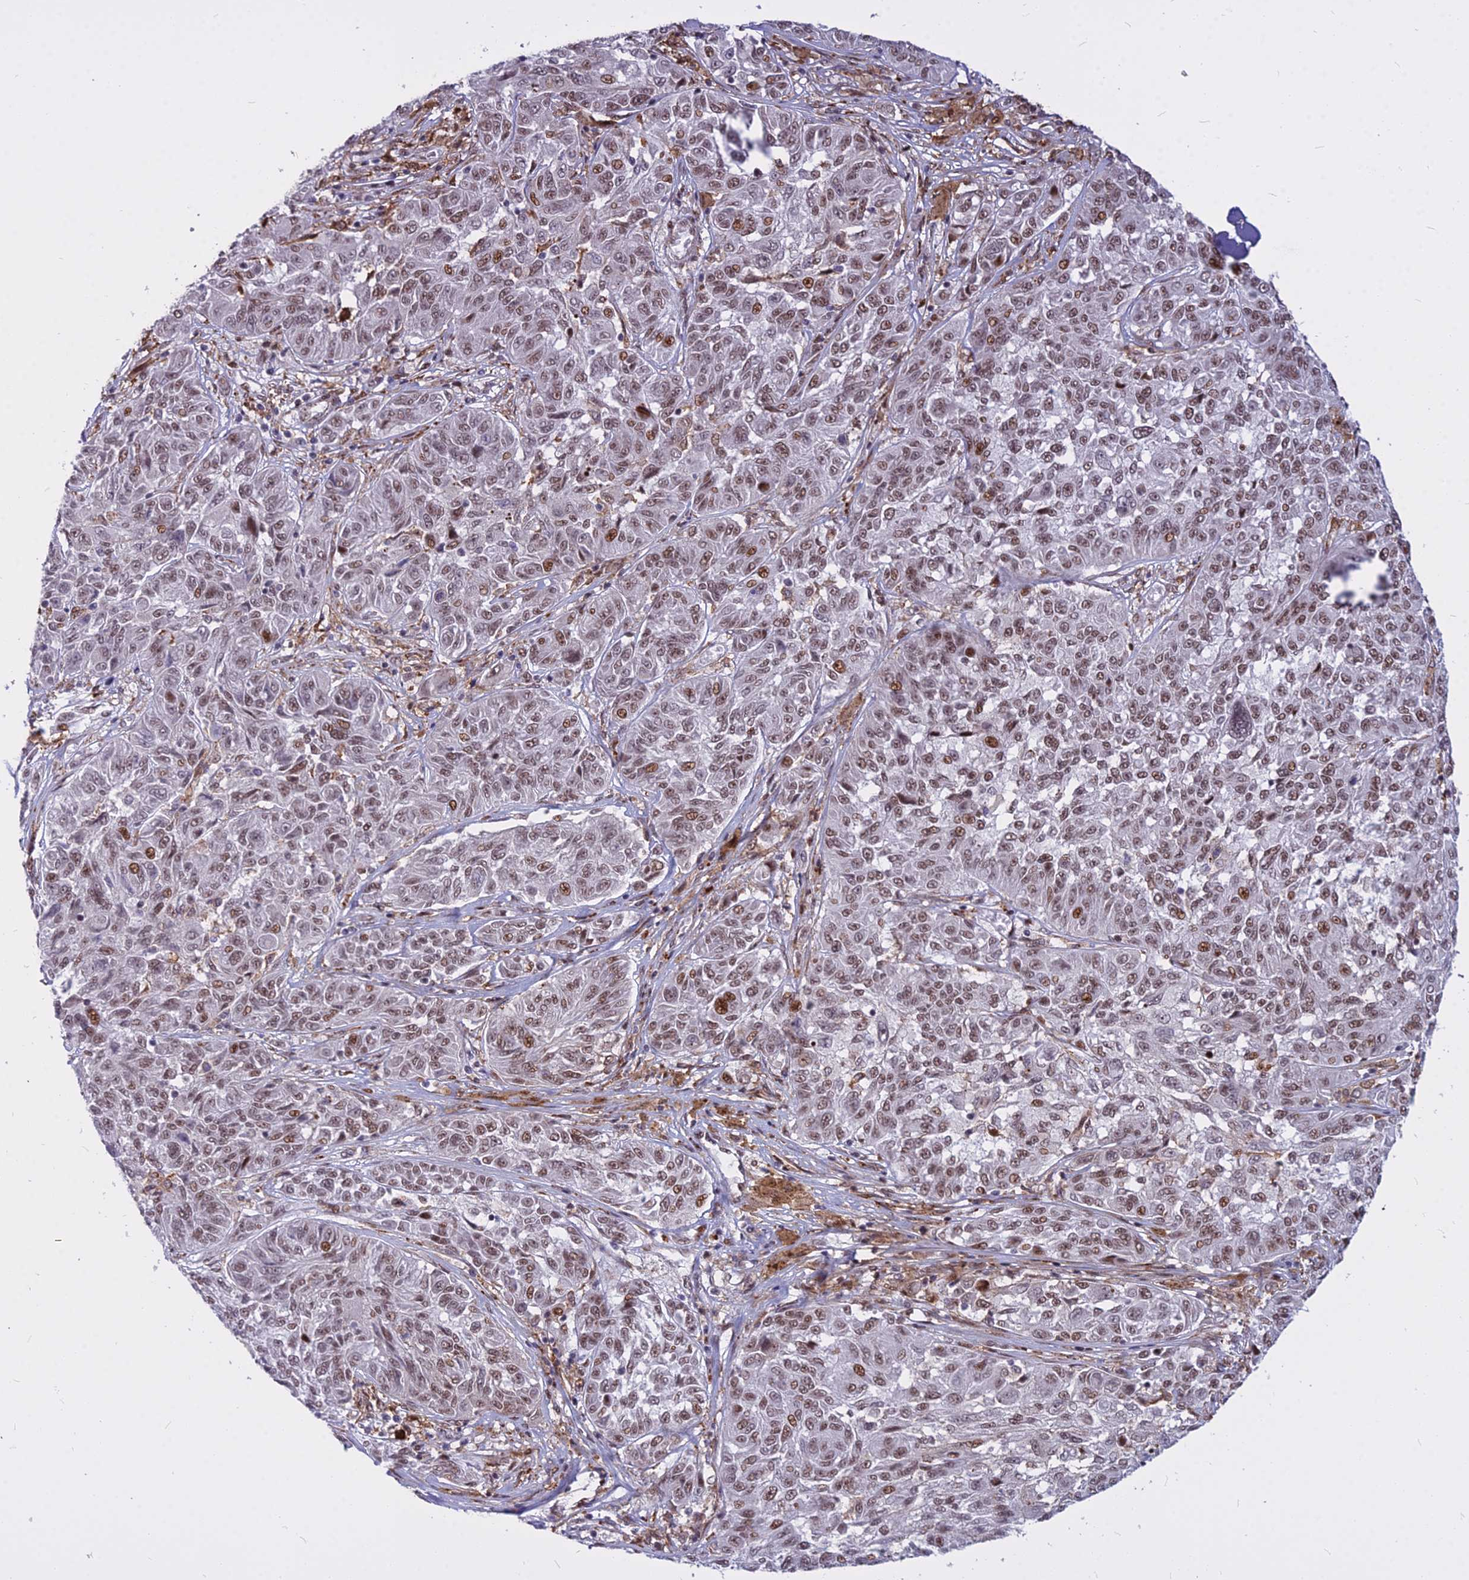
{"staining": {"intensity": "moderate", "quantity": ">75%", "location": "cytoplasmic/membranous,nuclear"}, "tissue": "melanoma", "cell_type": "Tumor cells", "image_type": "cancer", "snomed": [{"axis": "morphology", "description": "Malignant melanoma, NOS"}, {"axis": "topography", "description": "Skin"}], "caption": "Immunohistochemical staining of human melanoma exhibits medium levels of moderate cytoplasmic/membranous and nuclear expression in about >75% of tumor cells.", "gene": "ALG10", "patient": {"sex": "male", "age": 53}}